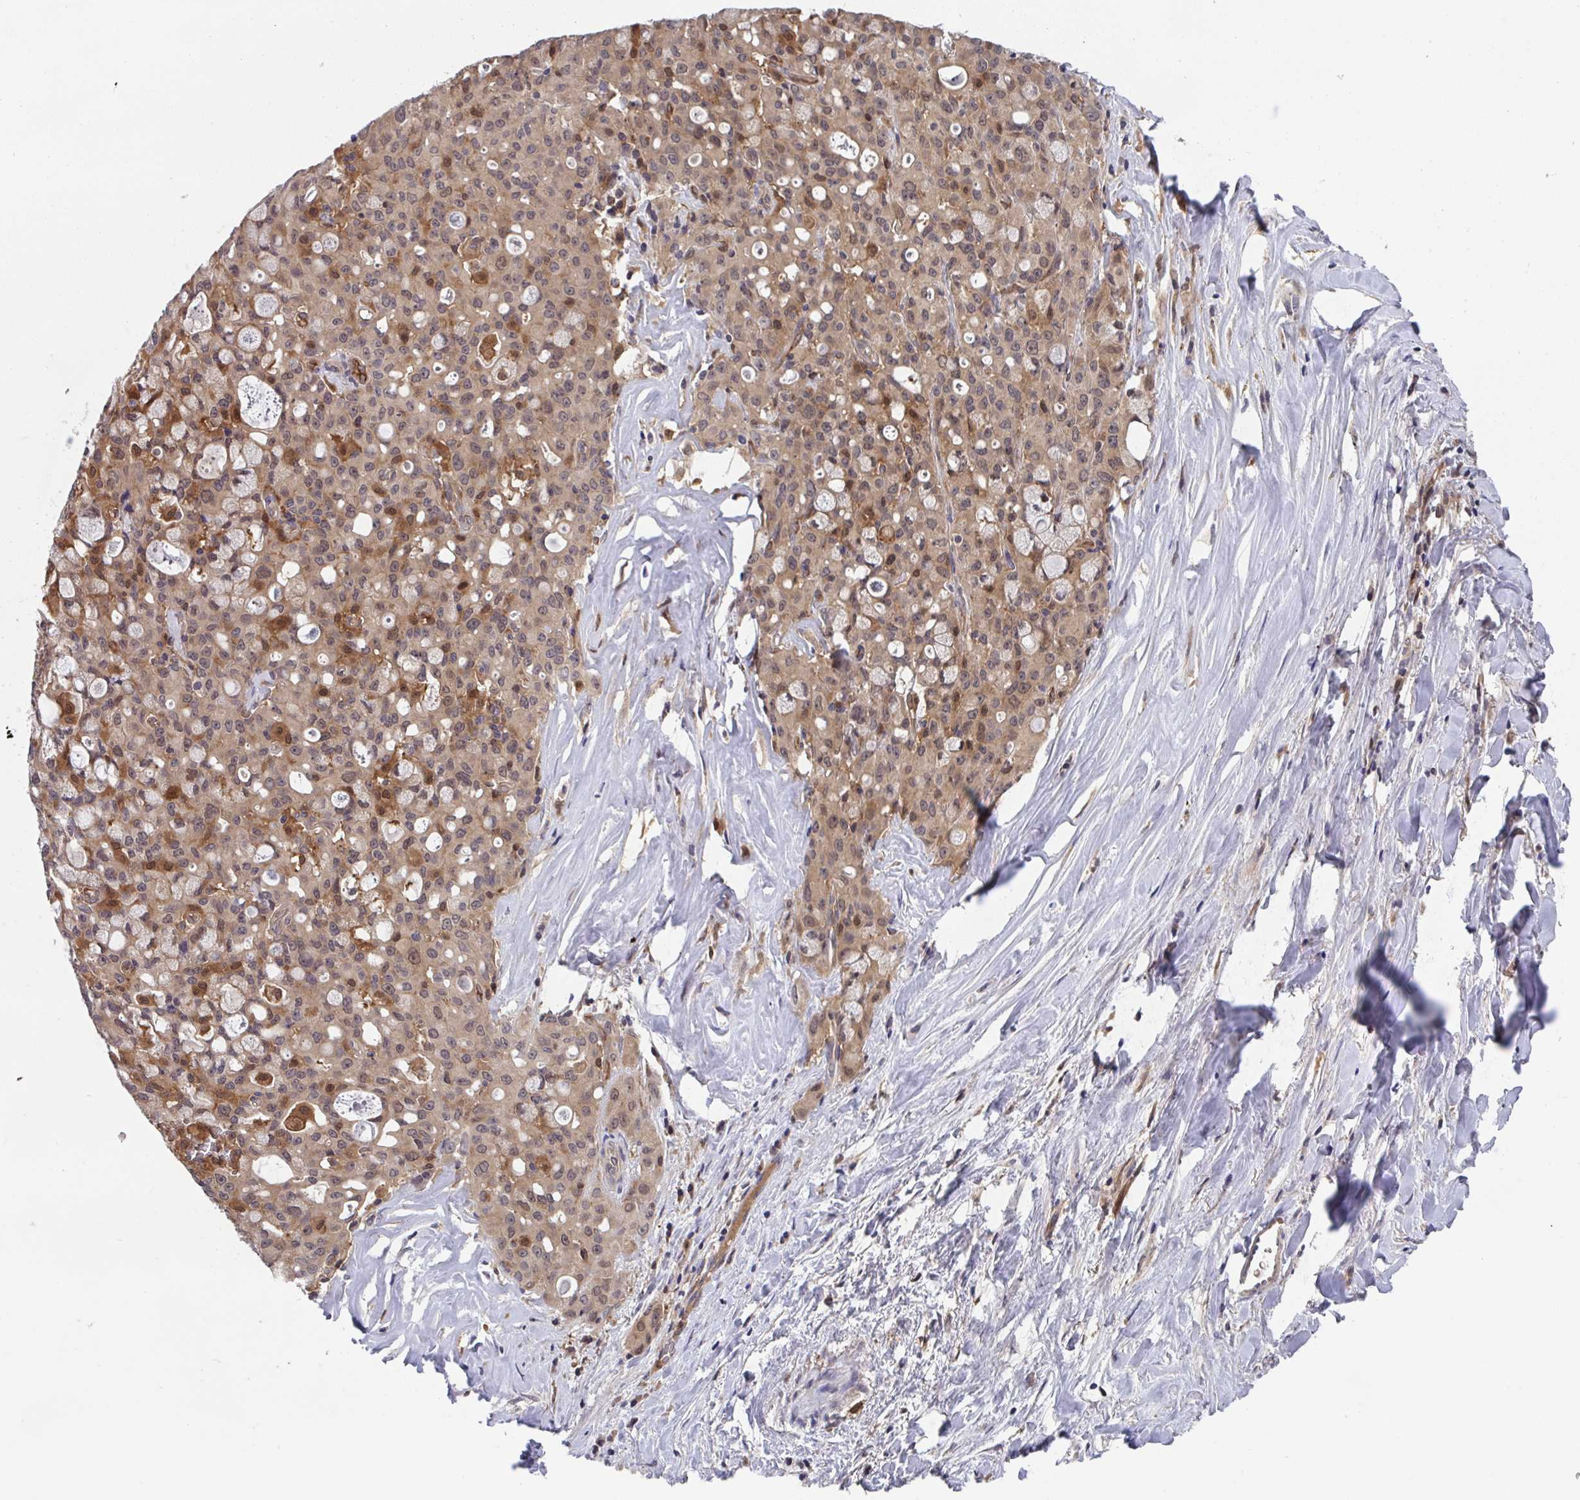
{"staining": {"intensity": "weak", "quantity": ">75%", "location": "cytoplasmic/membranous,nuclear"}, "tissue": "lung cancer", "cell_type": "Tumor cells", "image_type": "cancer", "snomed": [{"axis": "morphology", "description": "Adenocarcinoma, NOS"}, {"axis": "topography", "description": "Lung"}], "caption": "Lung cancer stained for a protein shows weak cytoplasmic/membranous and nuclear positivity in tumor cells.", "gene": "TIGAR", "patient": {"sex": "female", "age": 44}}